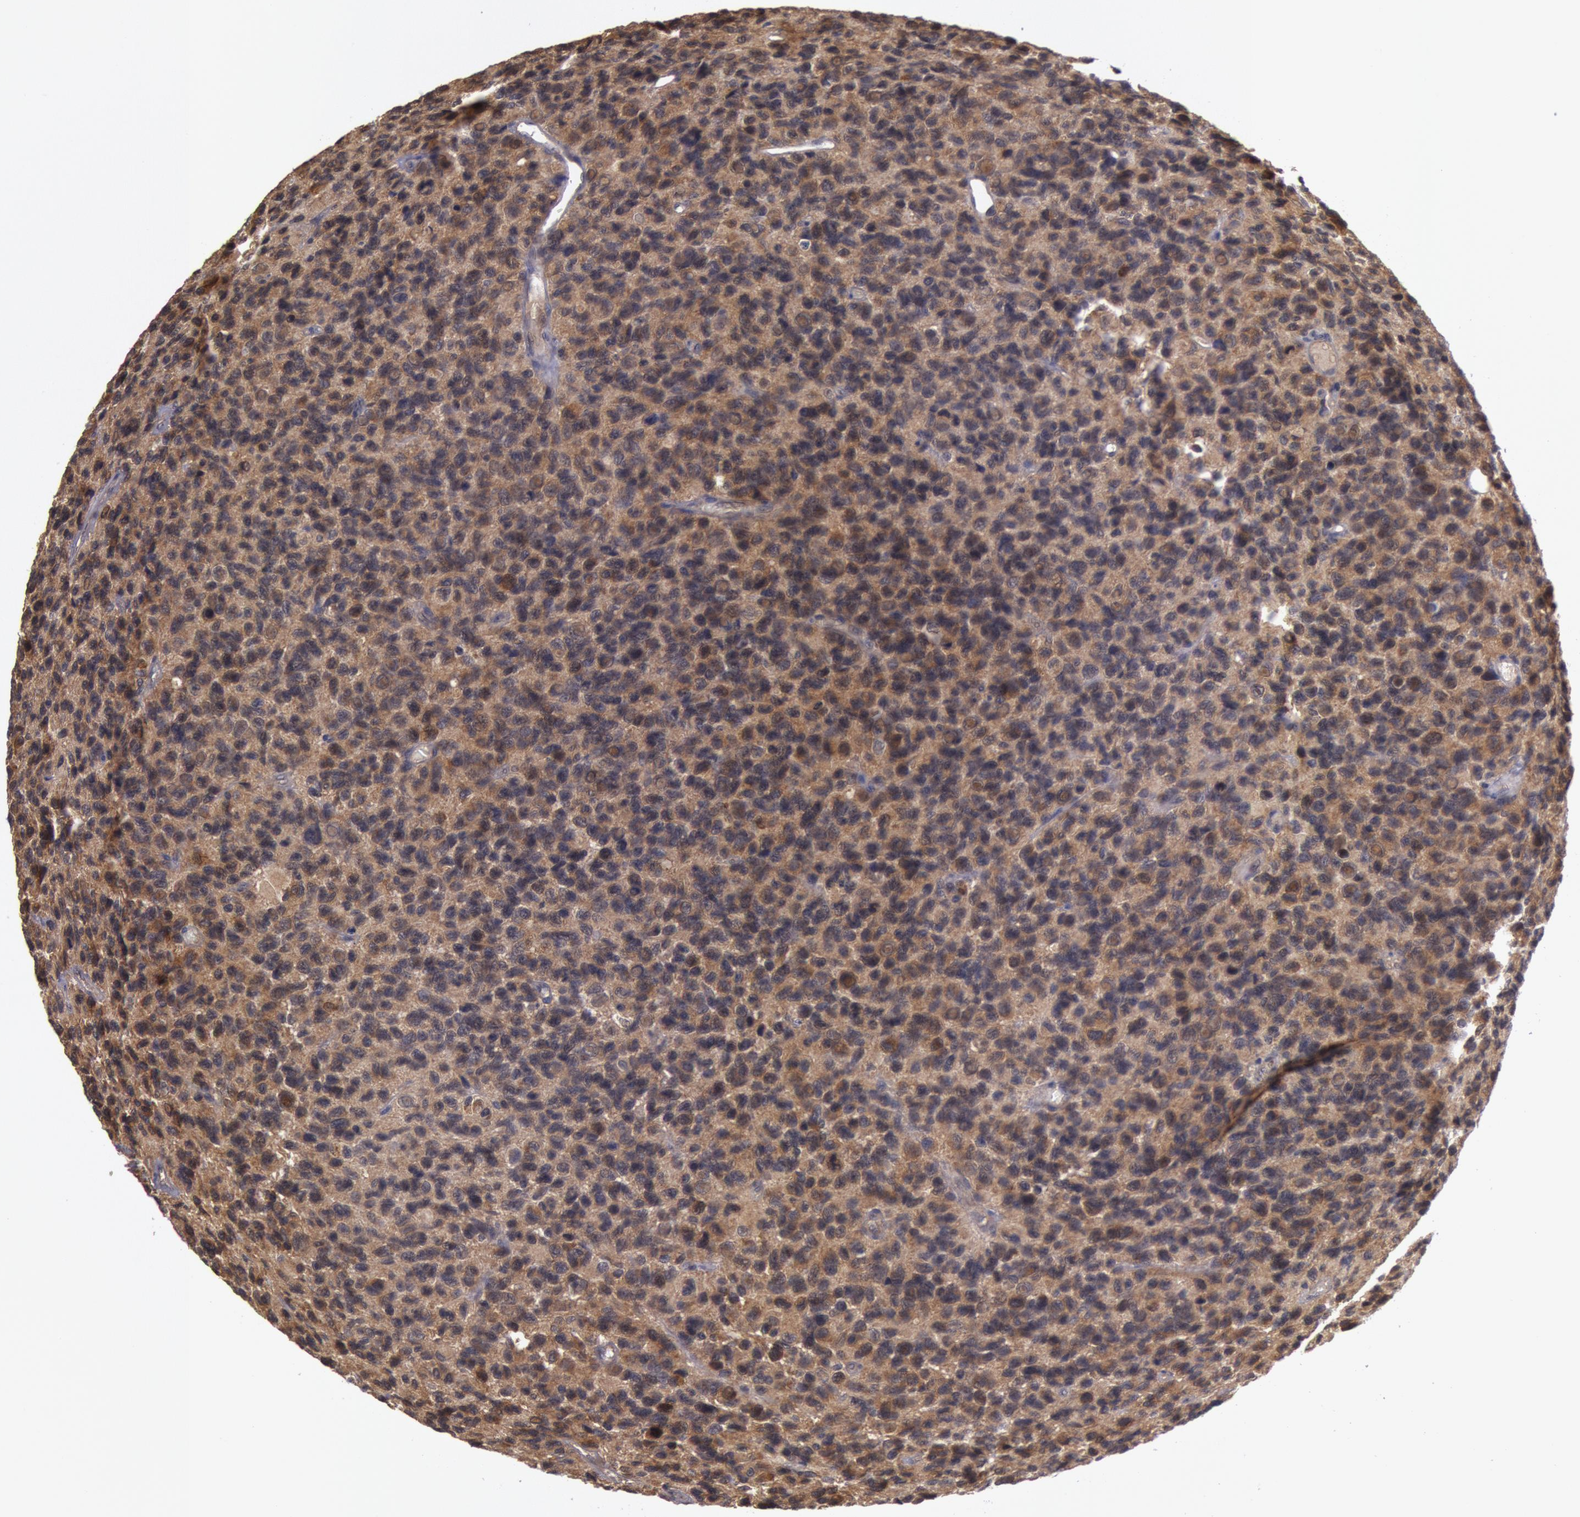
{"staining": {"intensity": "moderate", "quantity": "<25%", "location": "cytoplasmic/membranous"}, "tissue": "glioma", "cell_type": "Tumor cells", "image_type": "cancer", "snomed": [{"axis": "morphology", "description": "Glioma, malignant, High grade"}, {"axis": "topography", "description": "Brain"}], "caption": "Moderate cytoplasmic/membranous protein expression is present in about <25% of tumor cells in glioma.", "gene": "BRAF", "patient": {"sex": "male", "age": 77}}